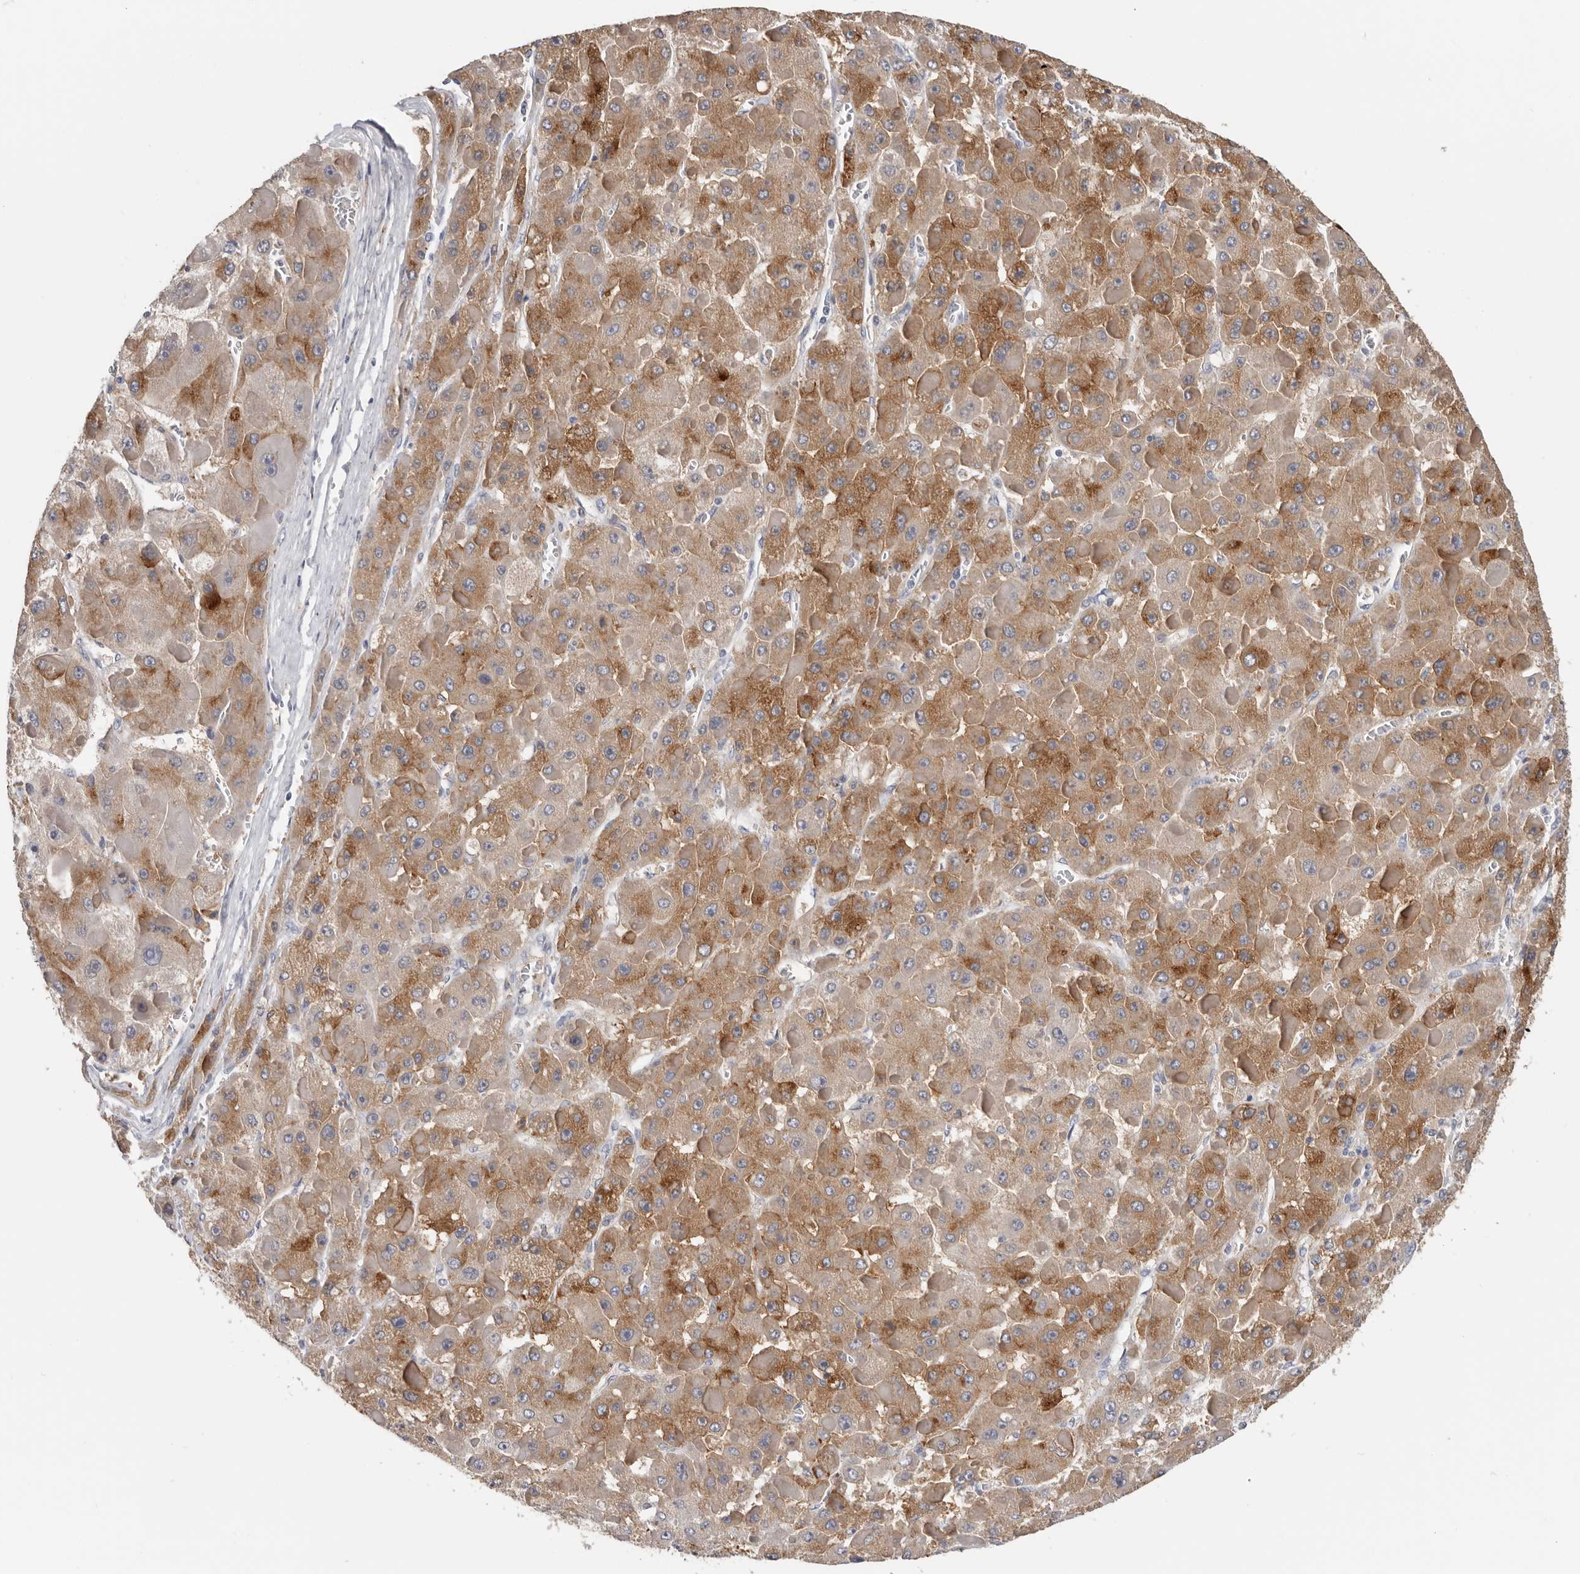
{"staining": {"intensity": "moderate", "quantity": ">75%", "location": "cytoplasmic/membranous"}, "tissue": "liver cancer", "cell_type": "Tumor cells", "image_type": "cancer", "snomed": [{"axis": "morphology", "description": "Carcinoma, Hepatocellular, NOS"}, {"axis": "topography", "description": "Liver"}], "caption": "Liver cancer (hepatocellular carcinoma) stained with a protein marker reveals moderate staining in tumor cells.", "gene": "TFRC", "patient": {"sex": "female", "age": 73}}